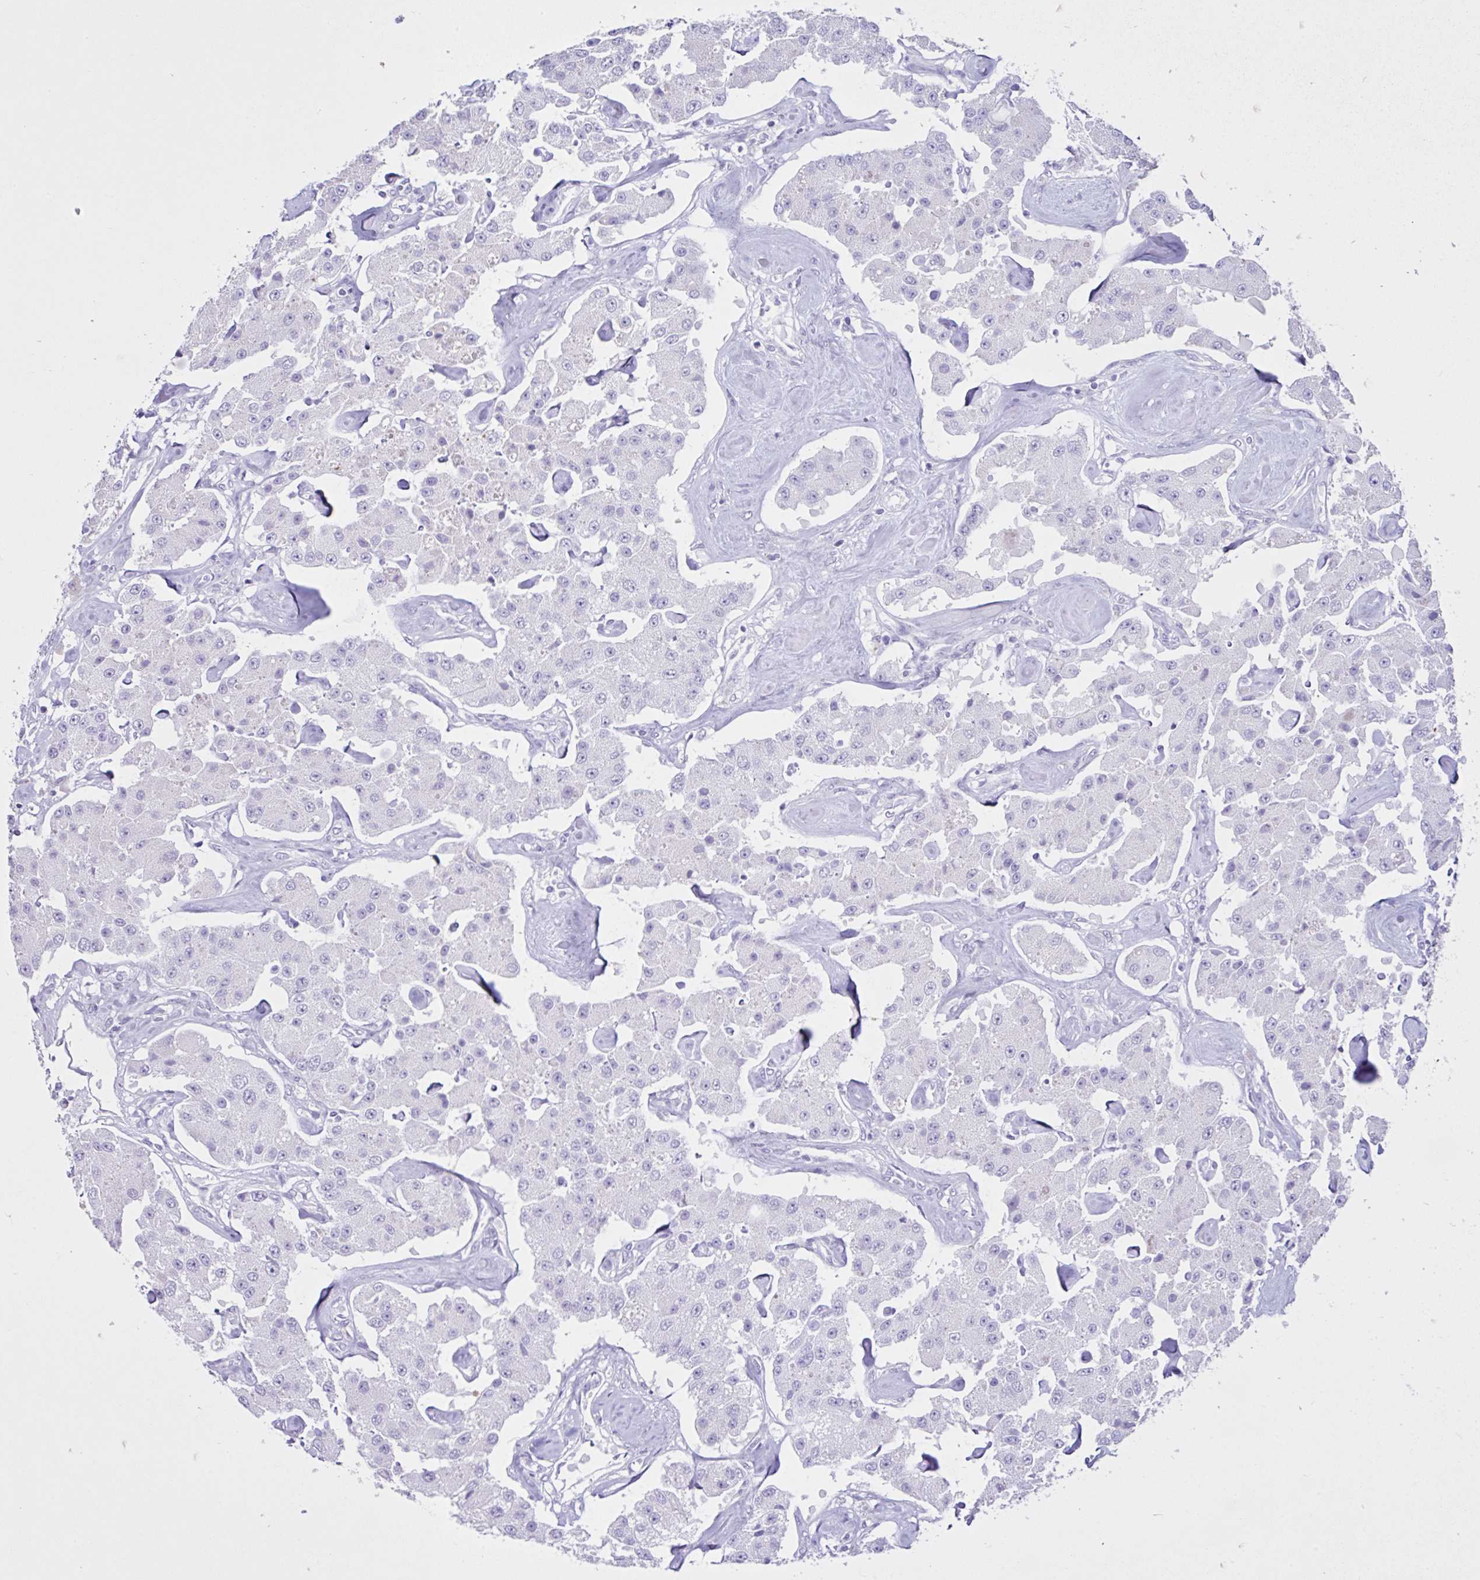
{"staining": {"intensity": "negative", "quantity": "none", "location": "none"}, "tissue": "carcinoid", "cell_type": "Tumor cells", "image_type": "cancer", "snomed": [{"axis": "morphology", "description": "Carcinoid, malignant, NOS"}, {"axis": "topography", "description": "Pancreas"}], "caption": "A photomicrograph of carcinoid stained for a protein displays no brown staining in tumor cells. (DAB immunohistochemistry (IHC) with hematoxylin counter stain).", "gene": "CYP19A1", "patient": {"sex": "male", "age": 41}}